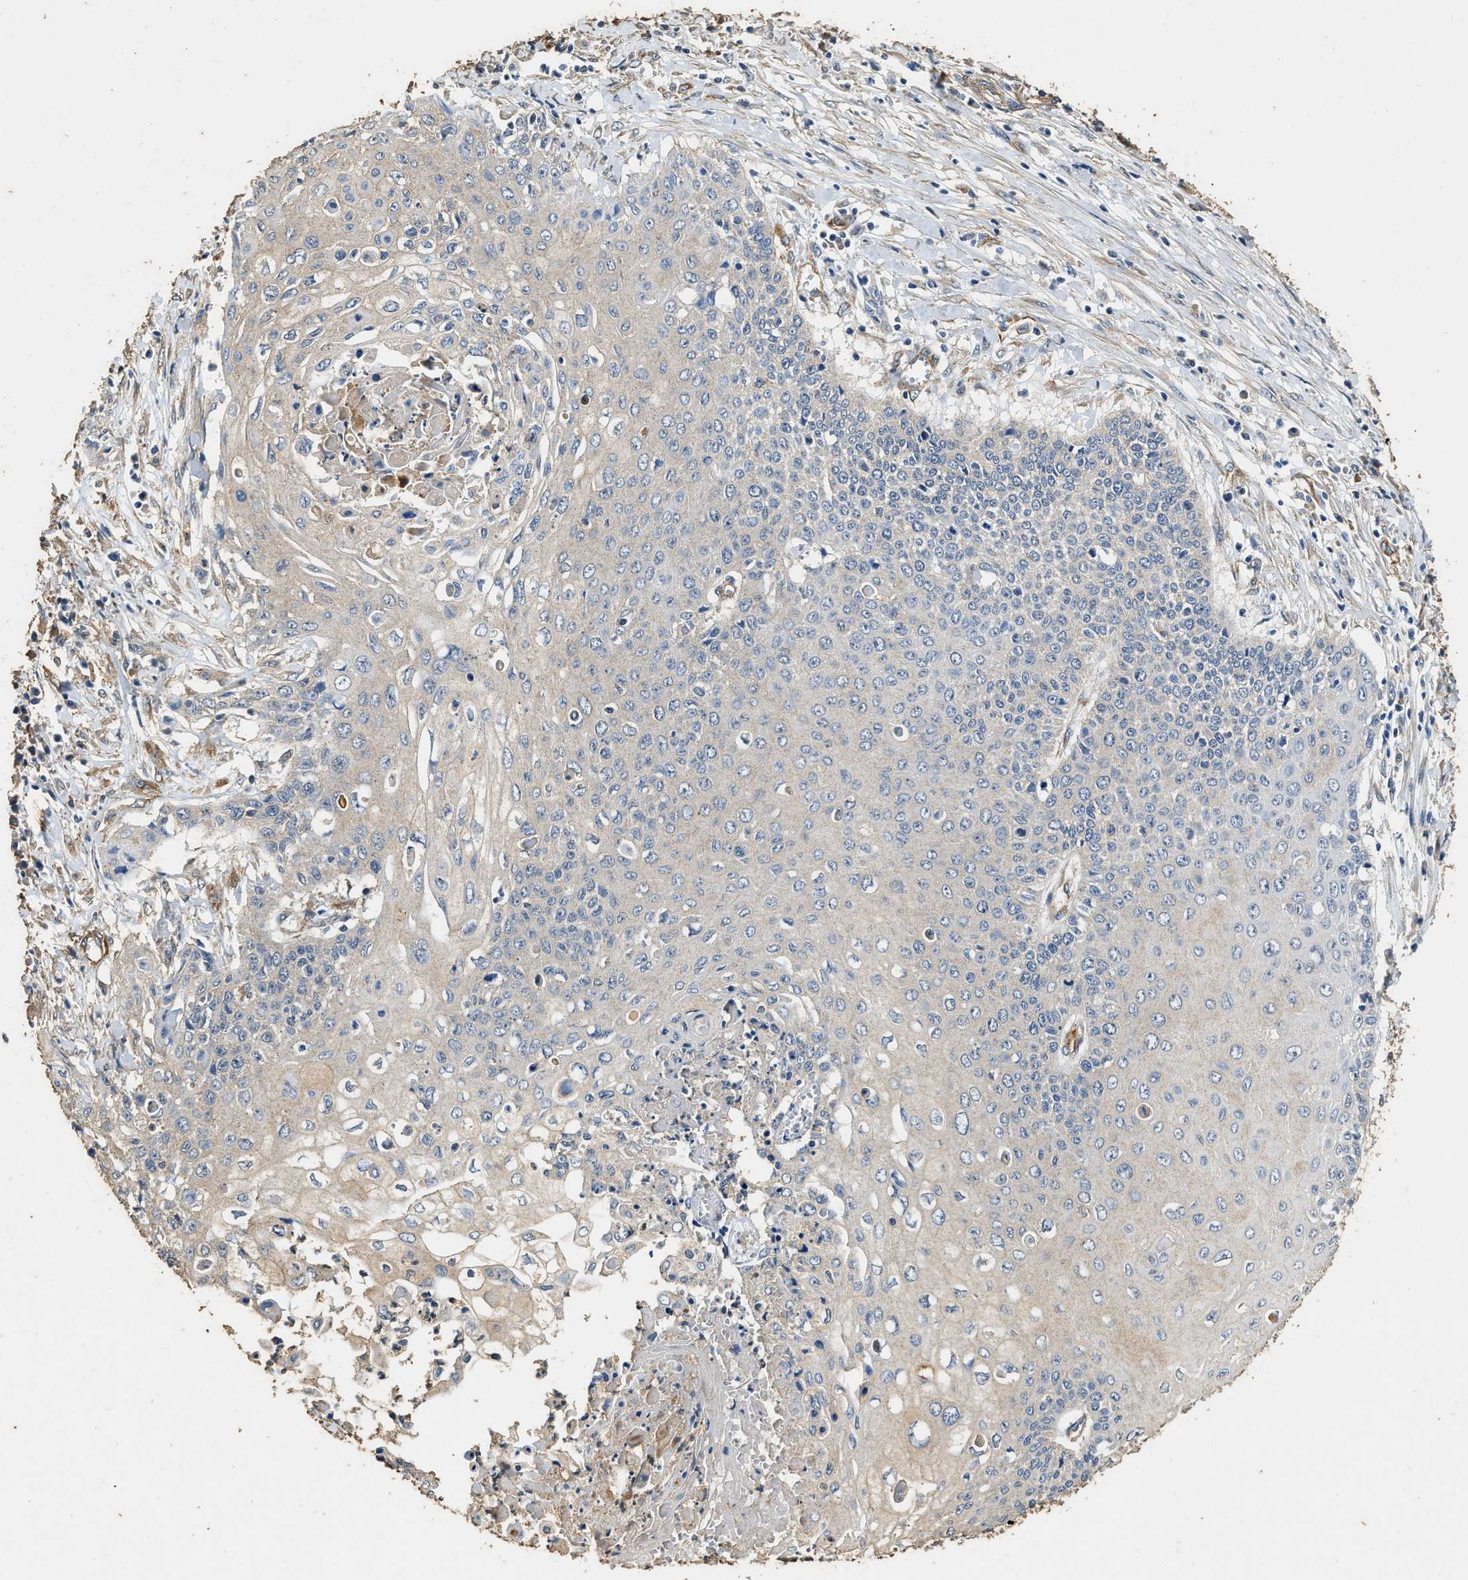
{"staining": {"intensity": "negative", "quantity": "none", "location": "none"}, "tissue": "cervical cancer", "cell_type": "Tumor cells", "image_type": "cancer", "snomed": [{"axis": "morphology", "description": "Squamous cell carcinoma, NOS"}, {"axis": "topography", "description": "Cervix"}], "caption": "The histopathology image shows no significant expression in tumor cells of cervical cancer (squamous cell carcinoma). The staining is performed using DAB (3,3'-diaminobenzidine) brown chromogen with nuclei counter-stained in using hematoxylin.", "gene": "MIB1", "patient": {"sex": "female", "age": 39}}